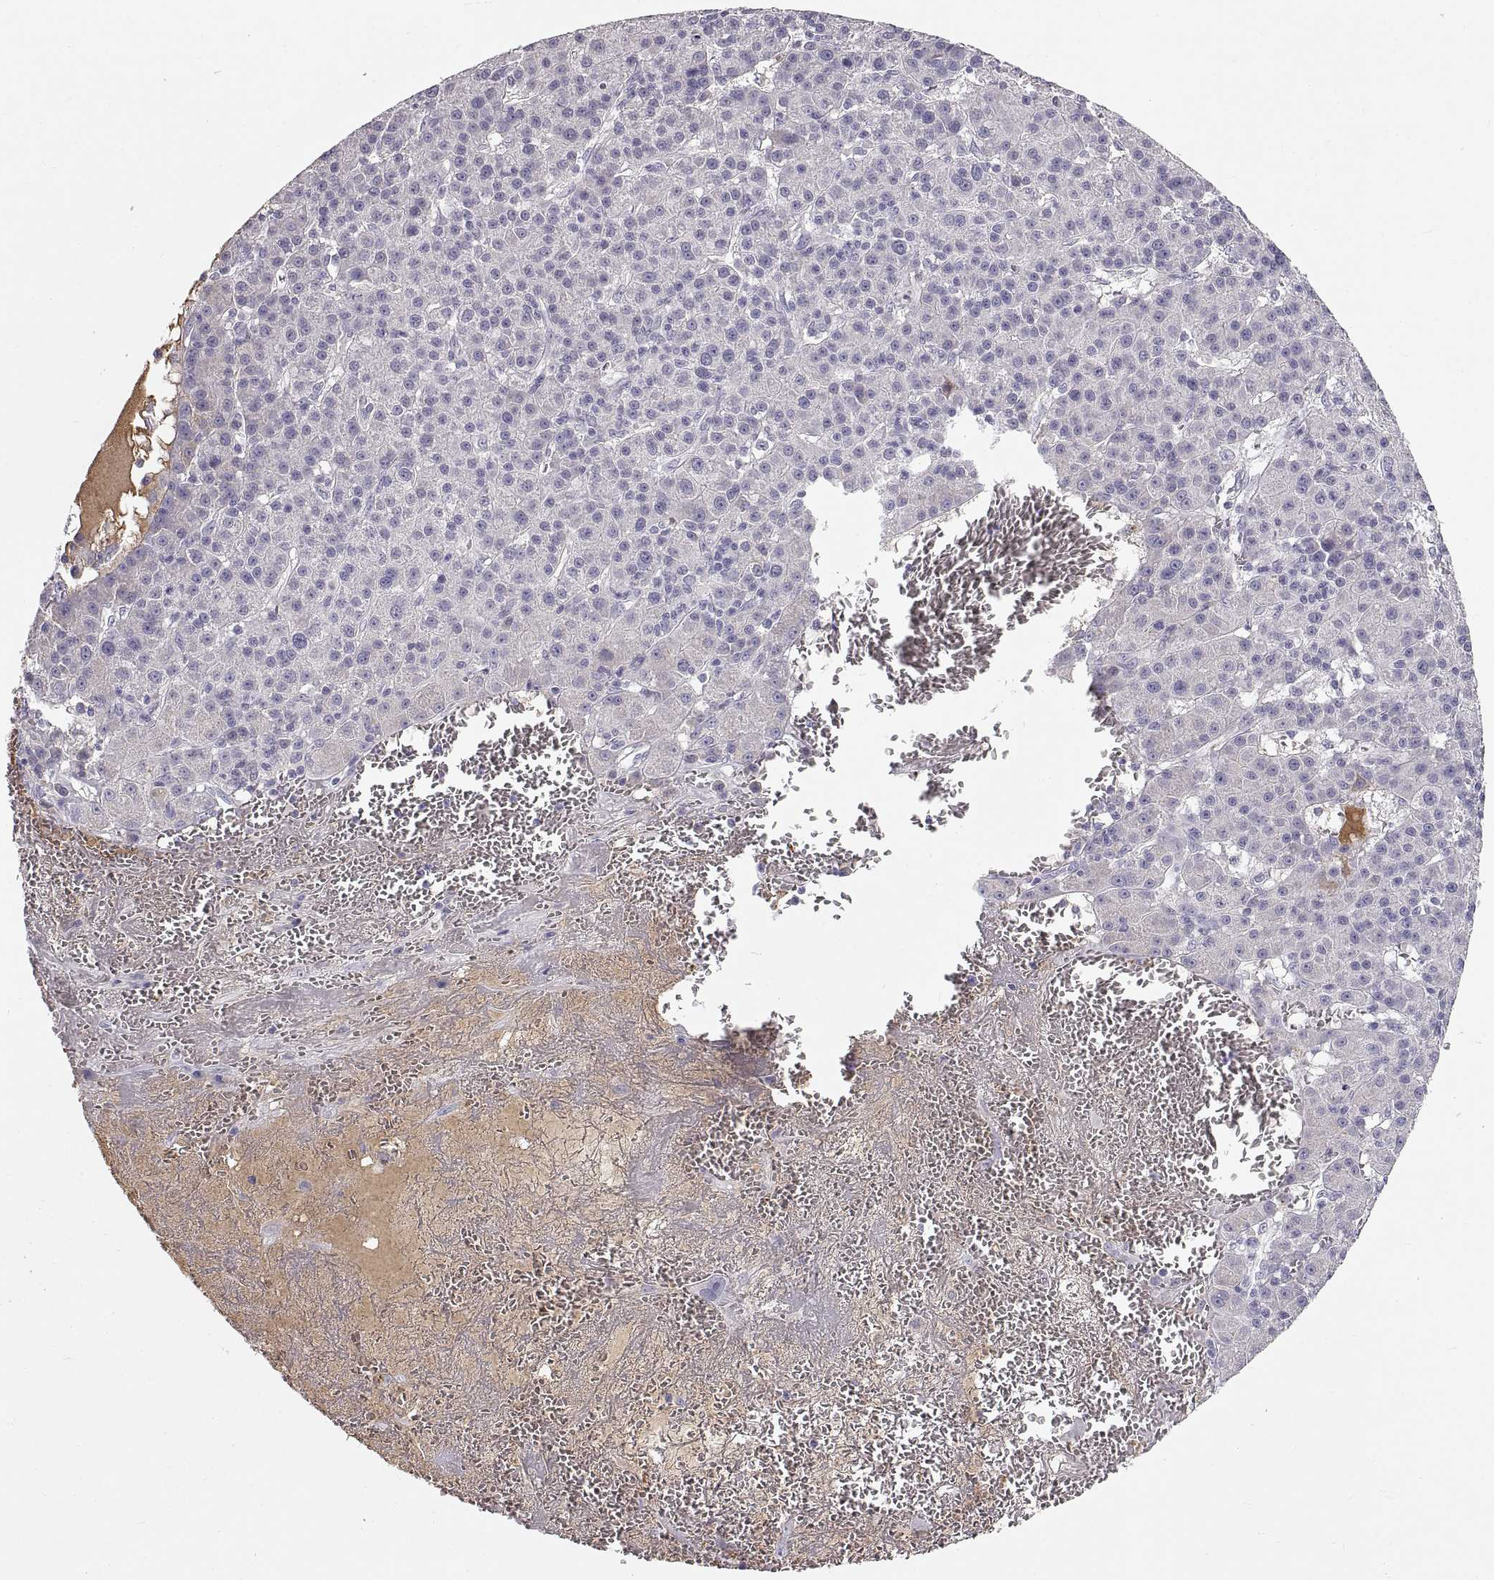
{"staining": {"intensity": "negative", "quantity": "none", "location": "none"}, "tissue": "liver cancer", "cell_type": "Tumor cells", "image_type": "cancer", "snomed": [{"axis": "morphology", "description": "Carcinoma, Hepatocellular, NOS"}, {"axis": "topography", "description": "Liver"}], "caption": "This is a image of immunohistochemistry (IHC) staining of hepatocellular carcinoma (liver), which shows no positivity in tumor cells.", "gene": "ADAM32", "patient": {"sex": "female", "age": 60}}